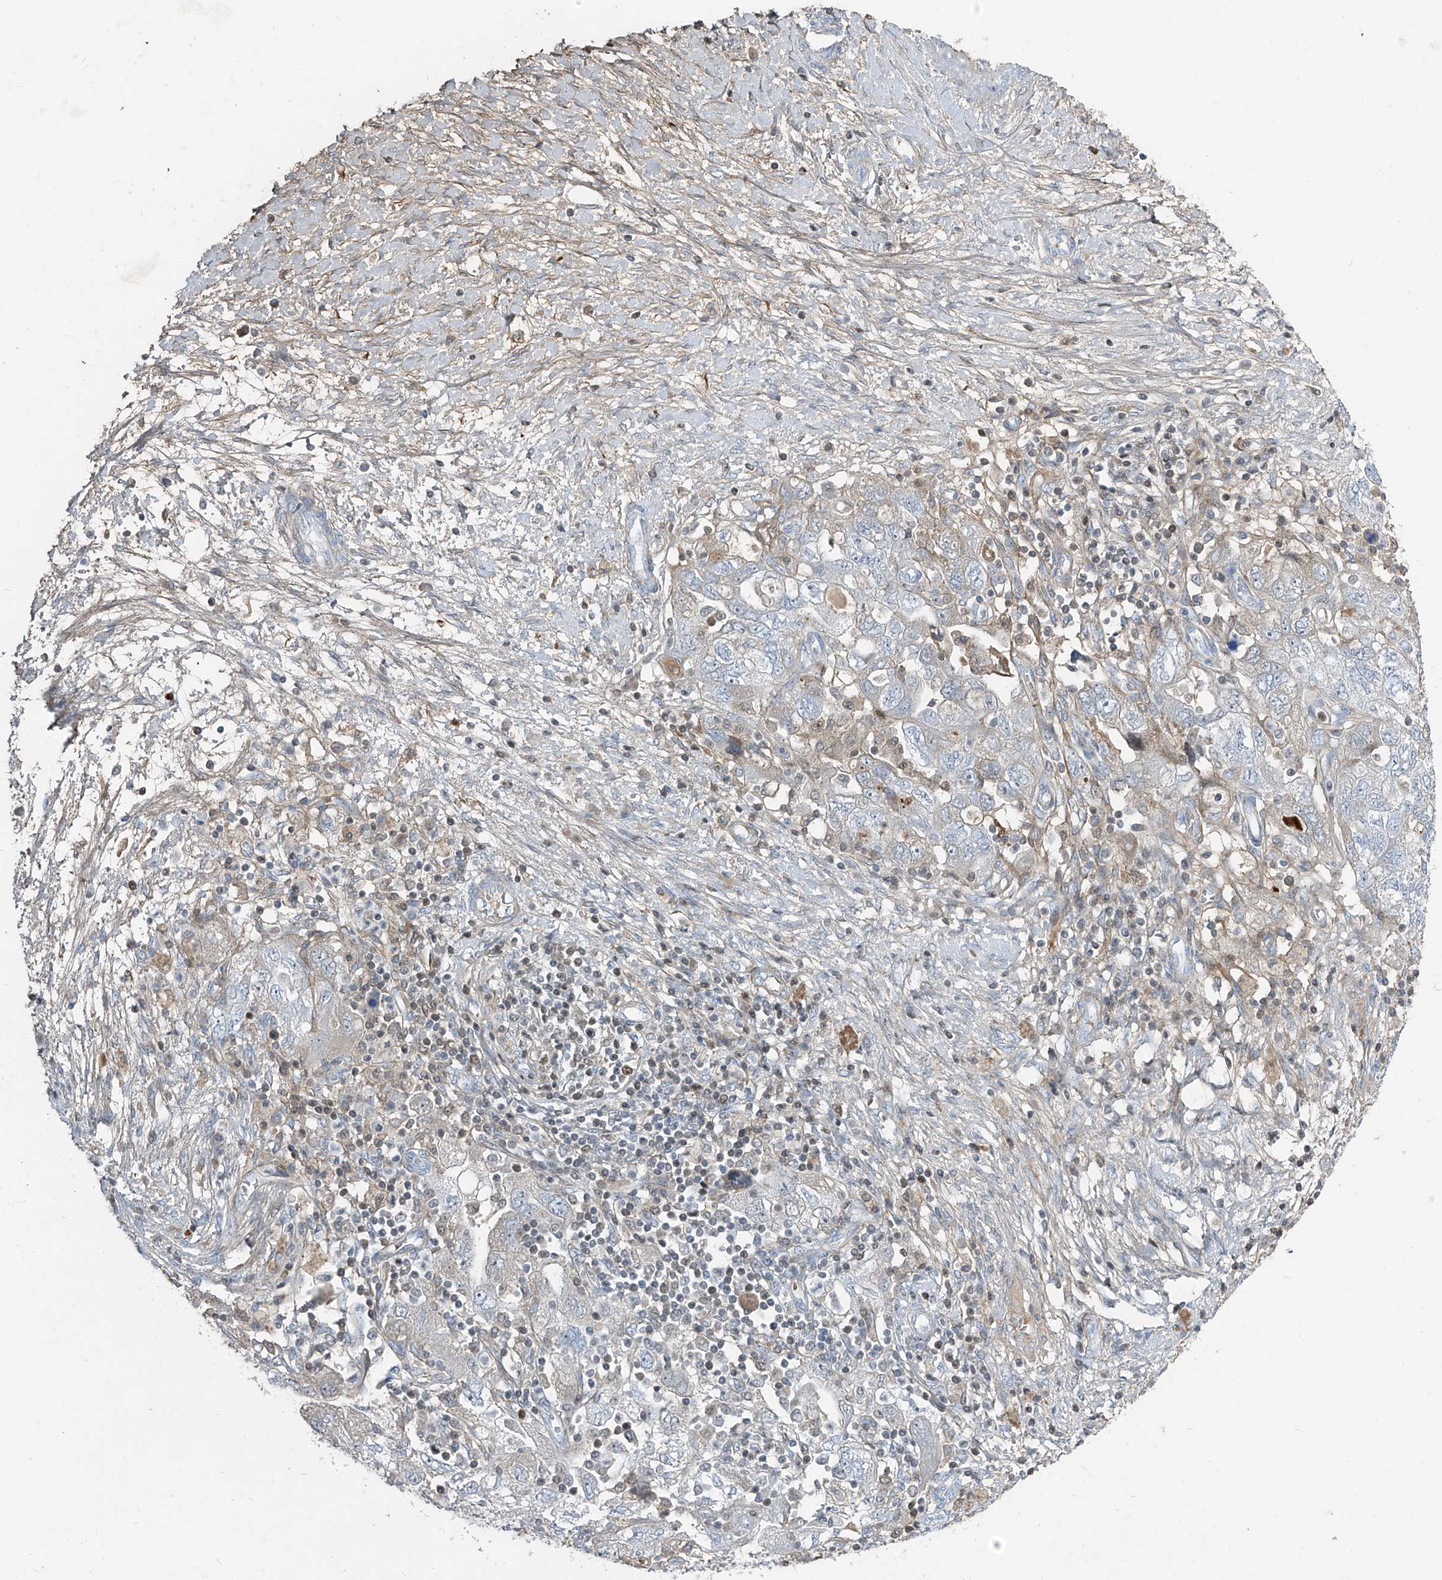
{"staining": {"intensity": "negative", "quantity": "none", "location": "none"}, "tissue": "ovarian cancer", "cell_type": "Tumor cells", "image_type": "cancer", "snomed": [{"axis": "morphology", "description": "Carcinoma, NOS"}, {"axis": "morphology", "description": "Cystadenocarcinoma, serous, NOS"}, {"axis": "topography", "description": "Ovary"}], "caption": "The image shows no significant expression in tumor cells of ovarian cancer (serous cystadenocarcinoma).", "gene": "HOXA3", "patient": {"sex": "female", "age": 69}}